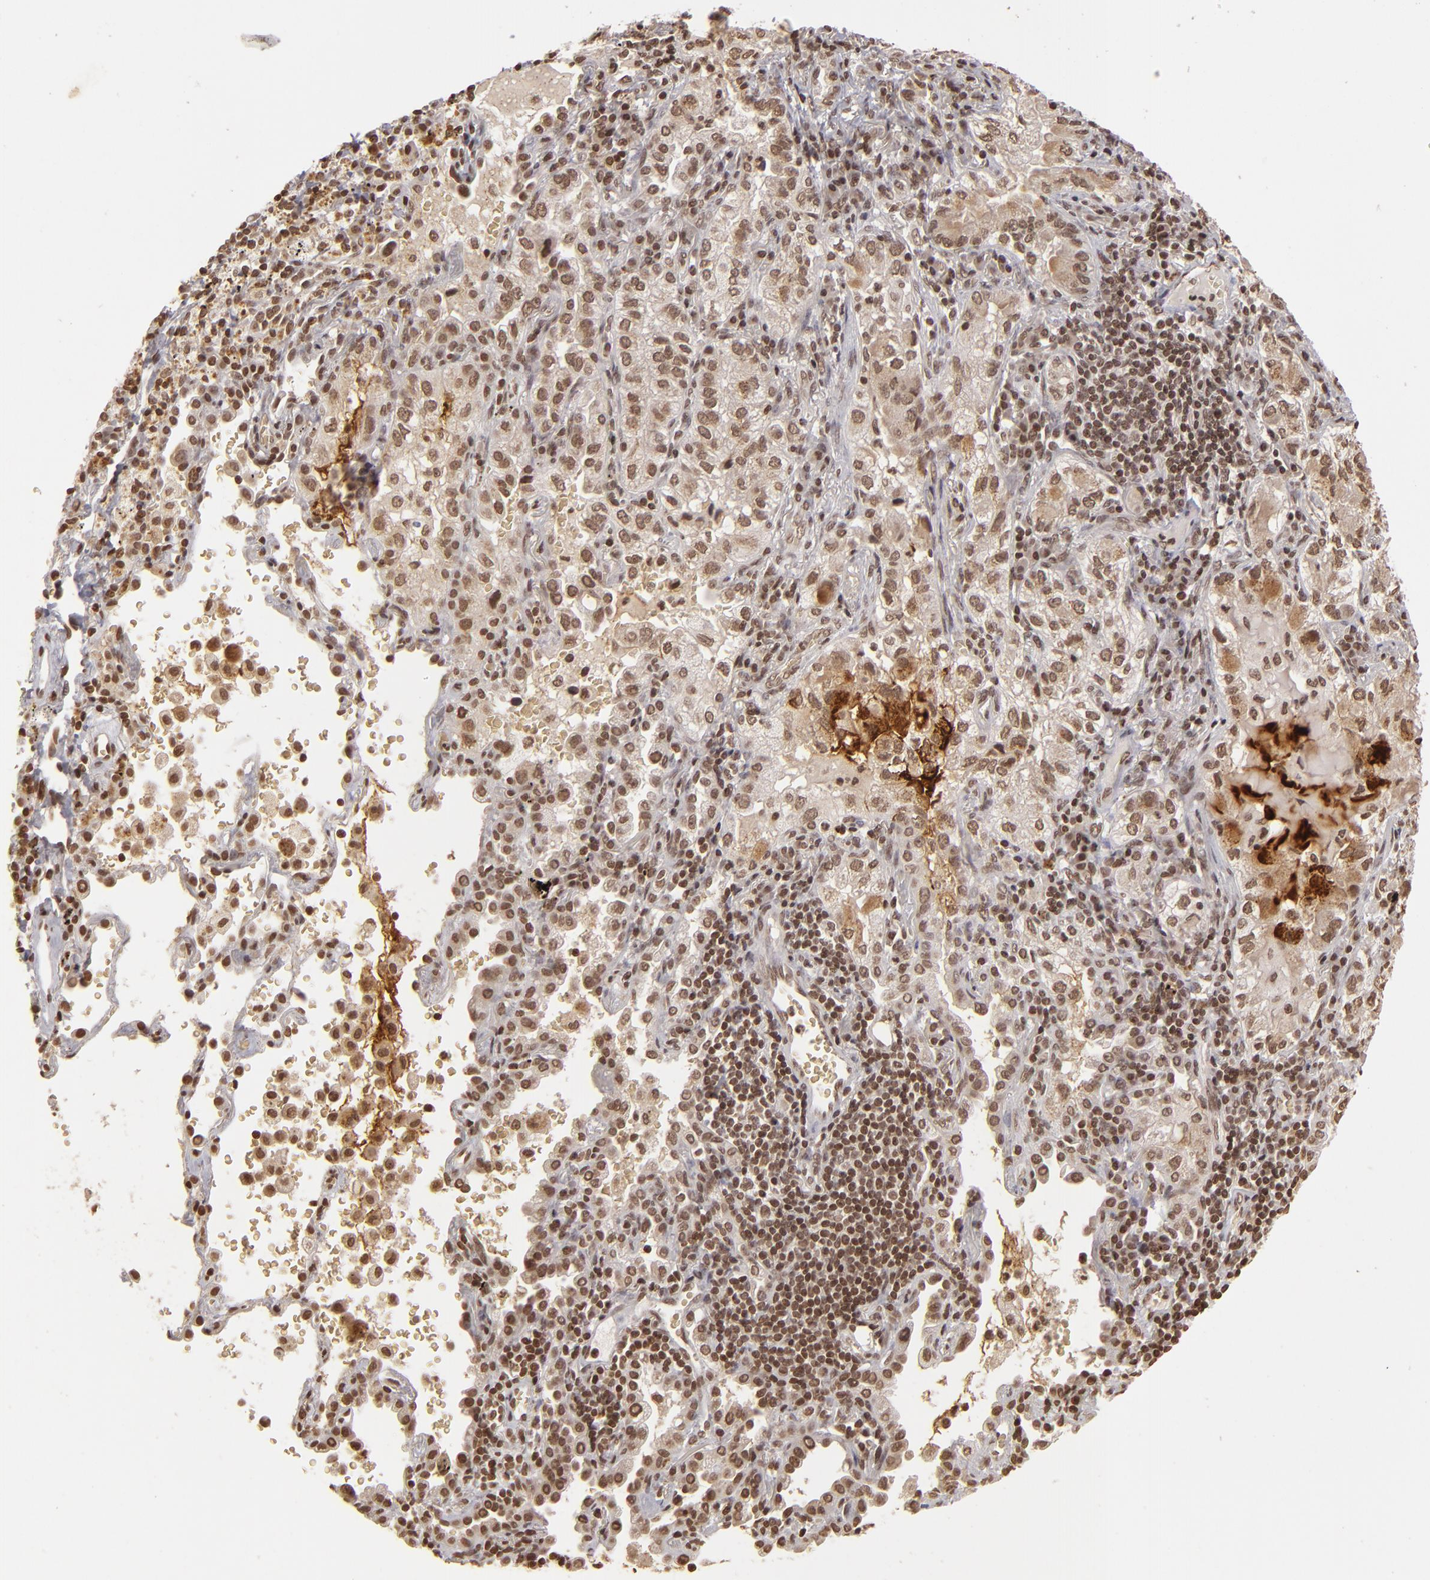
{"staining": {"intensity": "moderate", "quantity": ">75%", "location": "nuclear"}, "tissue": "lung cancer", "cell_type": "Tumor cells", "image_type": "cancer", "snomed": [{"axis": "morphology", "description": "Adenocarcinoma, NOS"}, {"axis": "topography", "description": "Lung"}], "caption": "A brown stain highlights moderate nuclear positivity of a protein in human adenocarcinoma (lung) tumor cells.", "gene": "CUL3", "patient": {"sex": "female", "age": 50}}